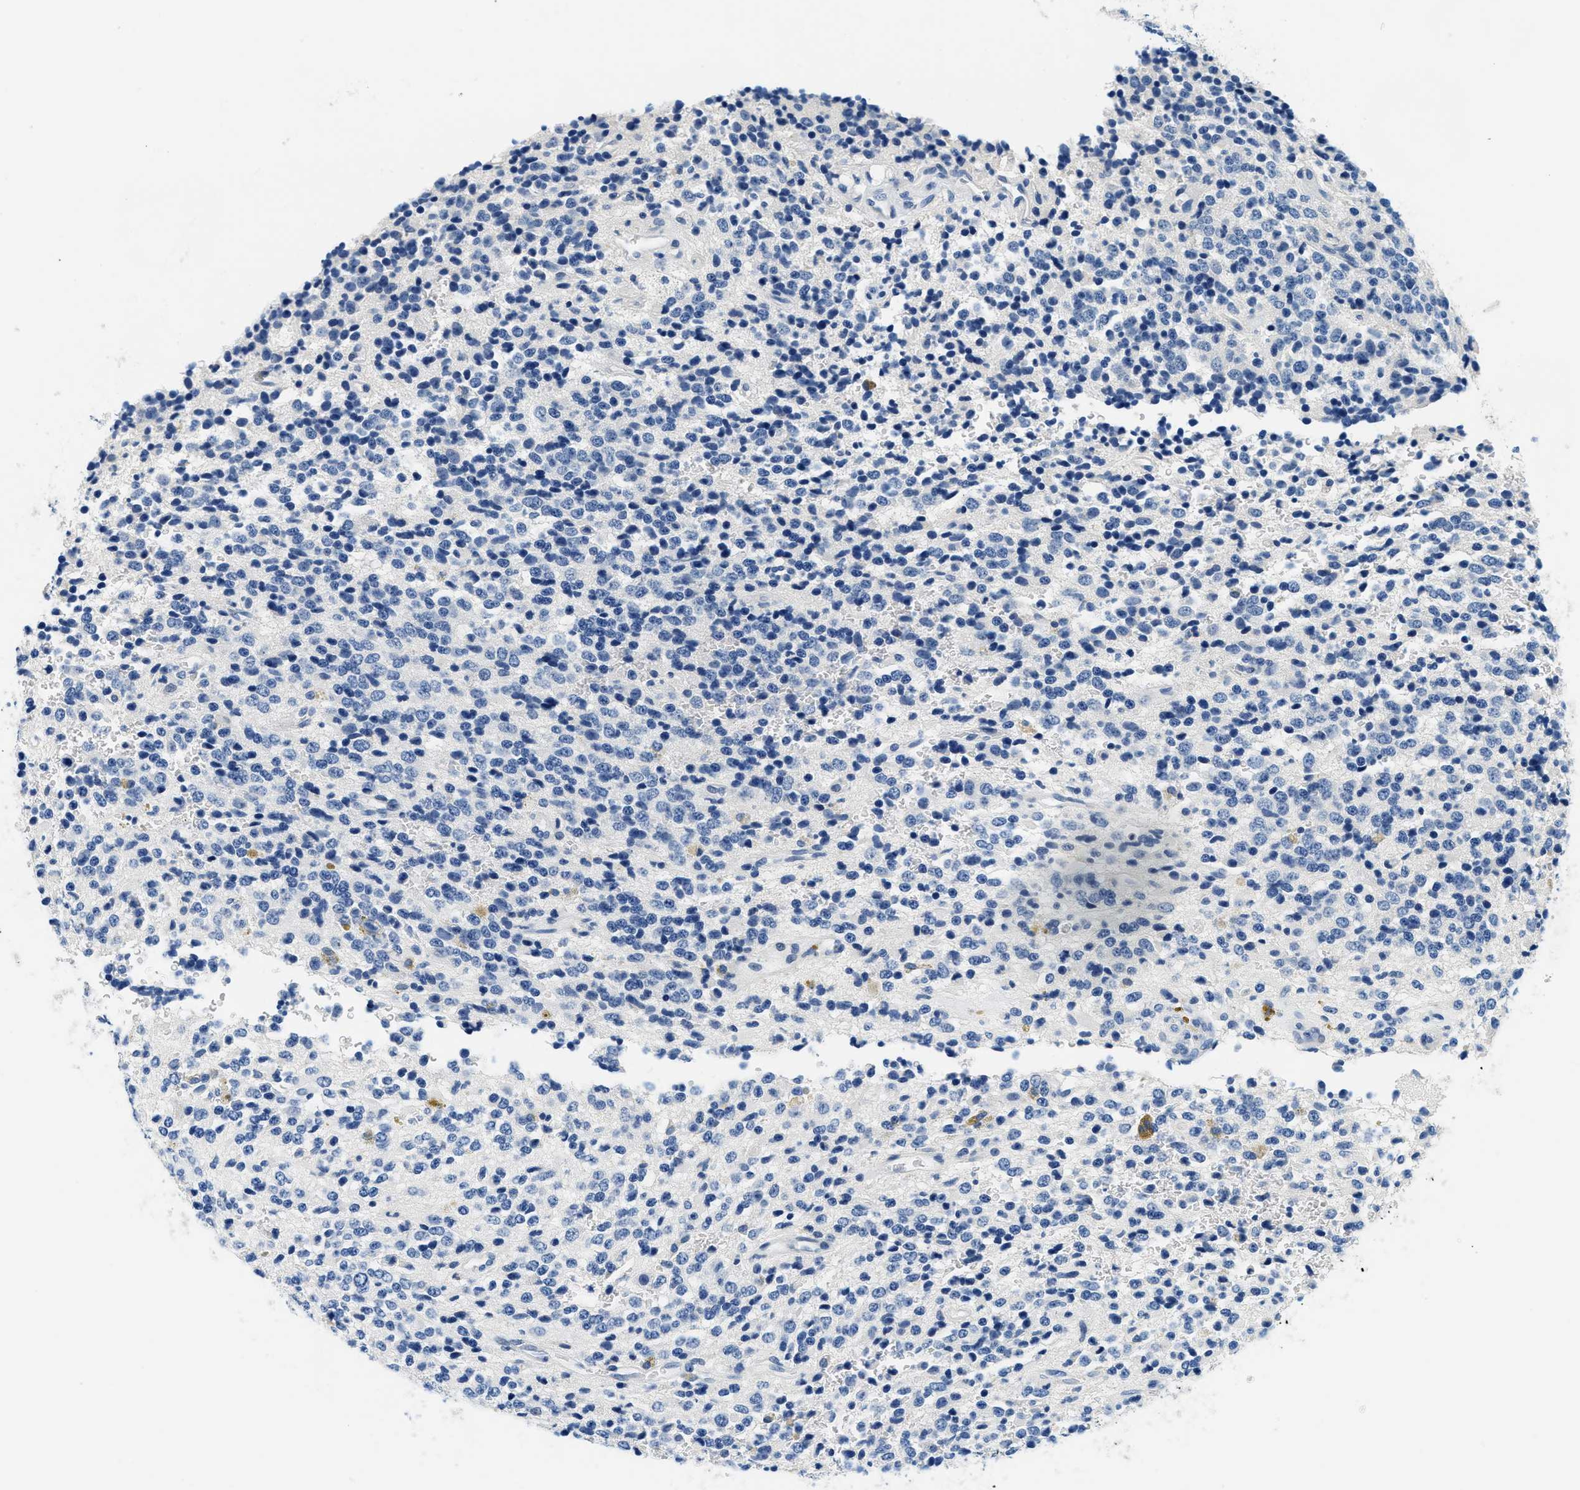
{"staining": {"intensity": "negative", "quantity": "none", "location": "none"}, "tissue": "glioma", "cell_type": "Tumor cells", "image_type": "cancer", "snomed": [{"axis": "morphology", "description": "Glioma, malignant, High grade"}, {"axis": "topography", "description": "pancreas cauda"}], "caption": "Immunohistochemistry (IHC) micrograph of neoplastic tissue: glioma stained with DAB (3,3'-diaminobenzidine) shows no significant protein staining in tumor cells.", "gene": "GSTM3", "patient": {"sex": "male", "age": 60}}